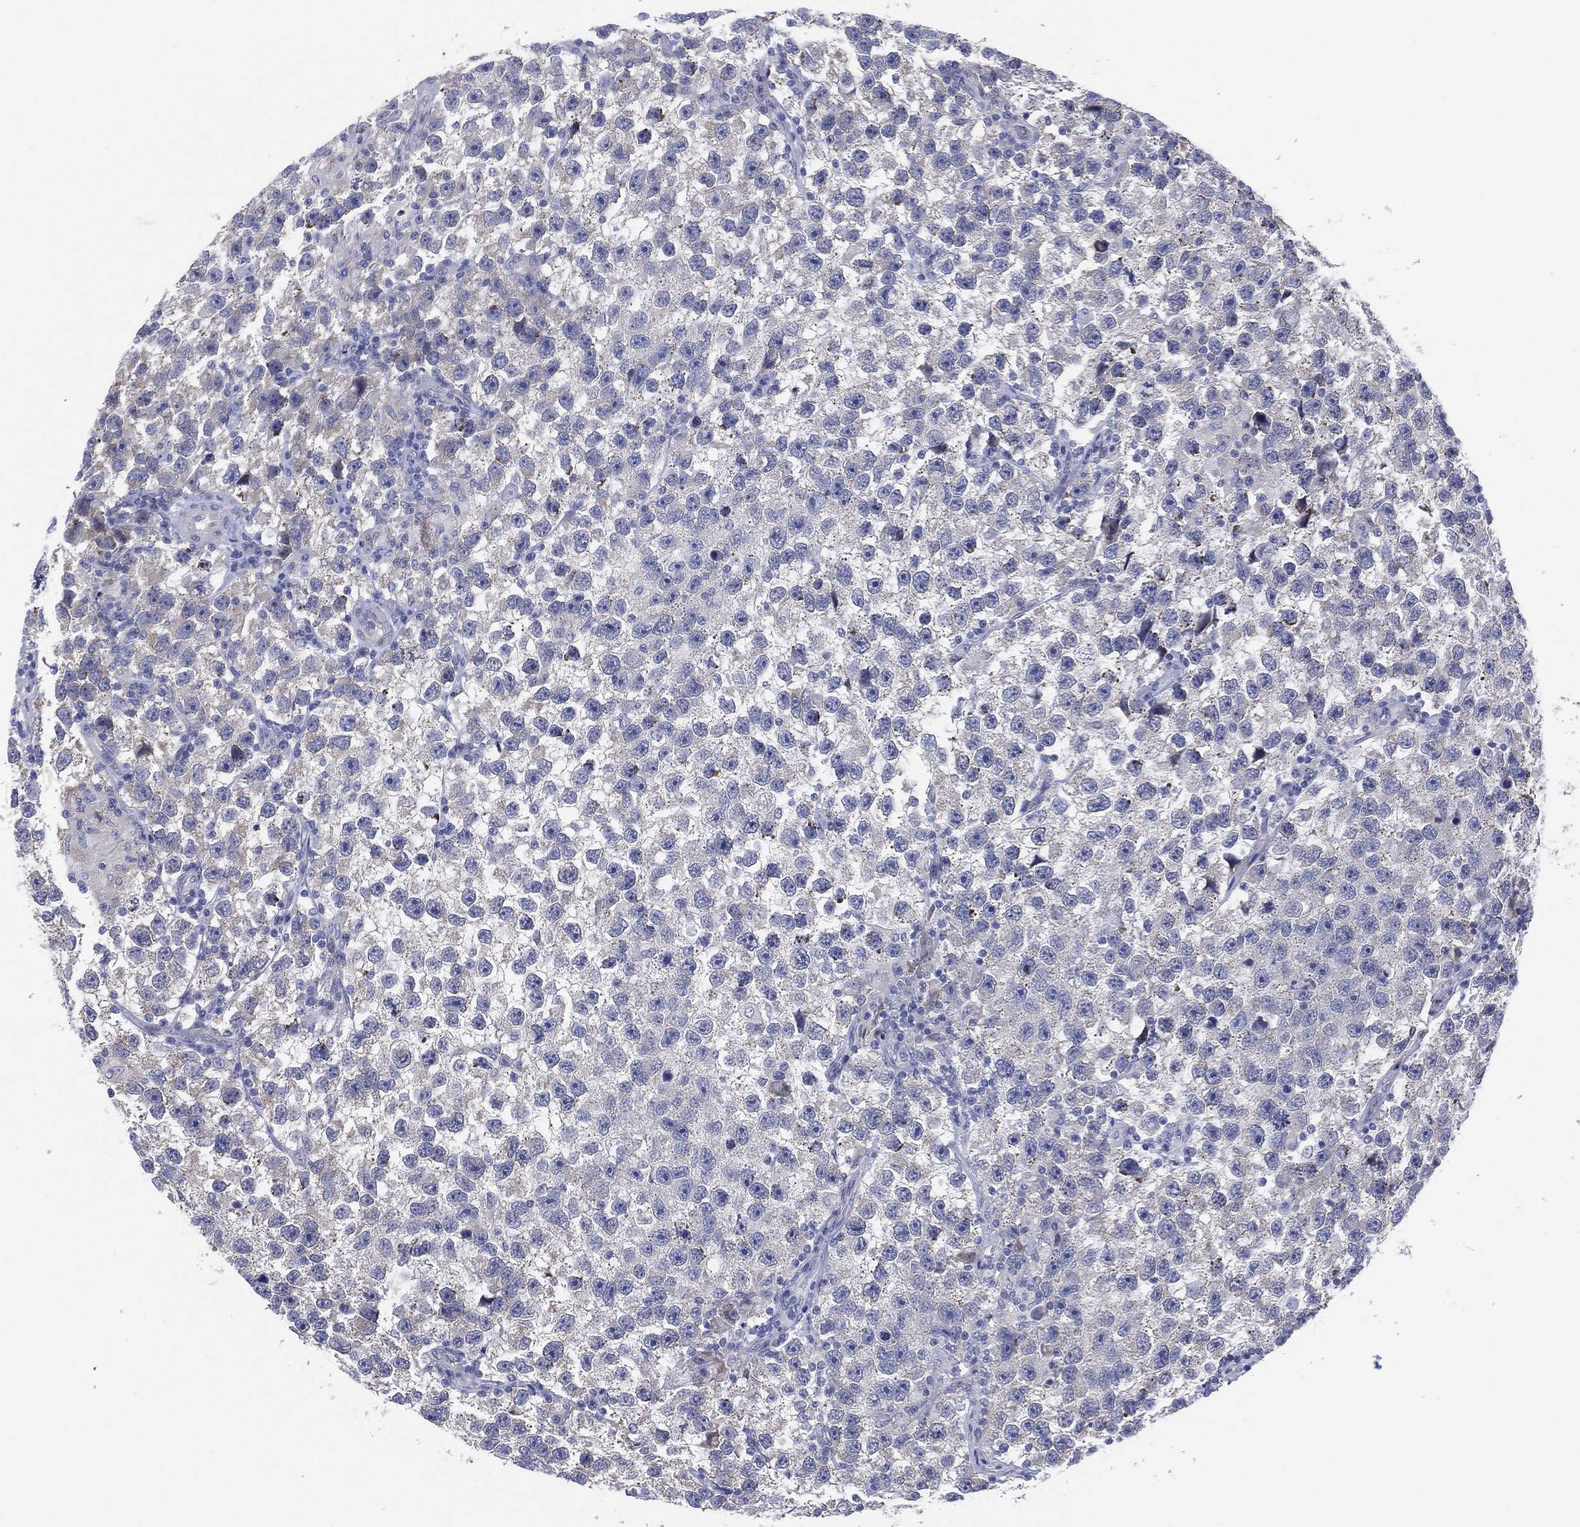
{"staining": {"intensity": "negative", "quantity": "none", "location": "none"}, "tissue": "testis cancer", "cell_type": "Tumor cells", "image_type": "cancer", "snomed": [{"axis": "morphology", "description": "Seminoma, NOS"}, {"axis": "topography", "description": "Testis"}], "caption": "This is a photomicrograph of immunohistochemistry staining of testis cancer (seminoma), which shows no staining in tumor cells.", "gene": "HEATR4", "patient": {"sex": "male", "age": 26}}